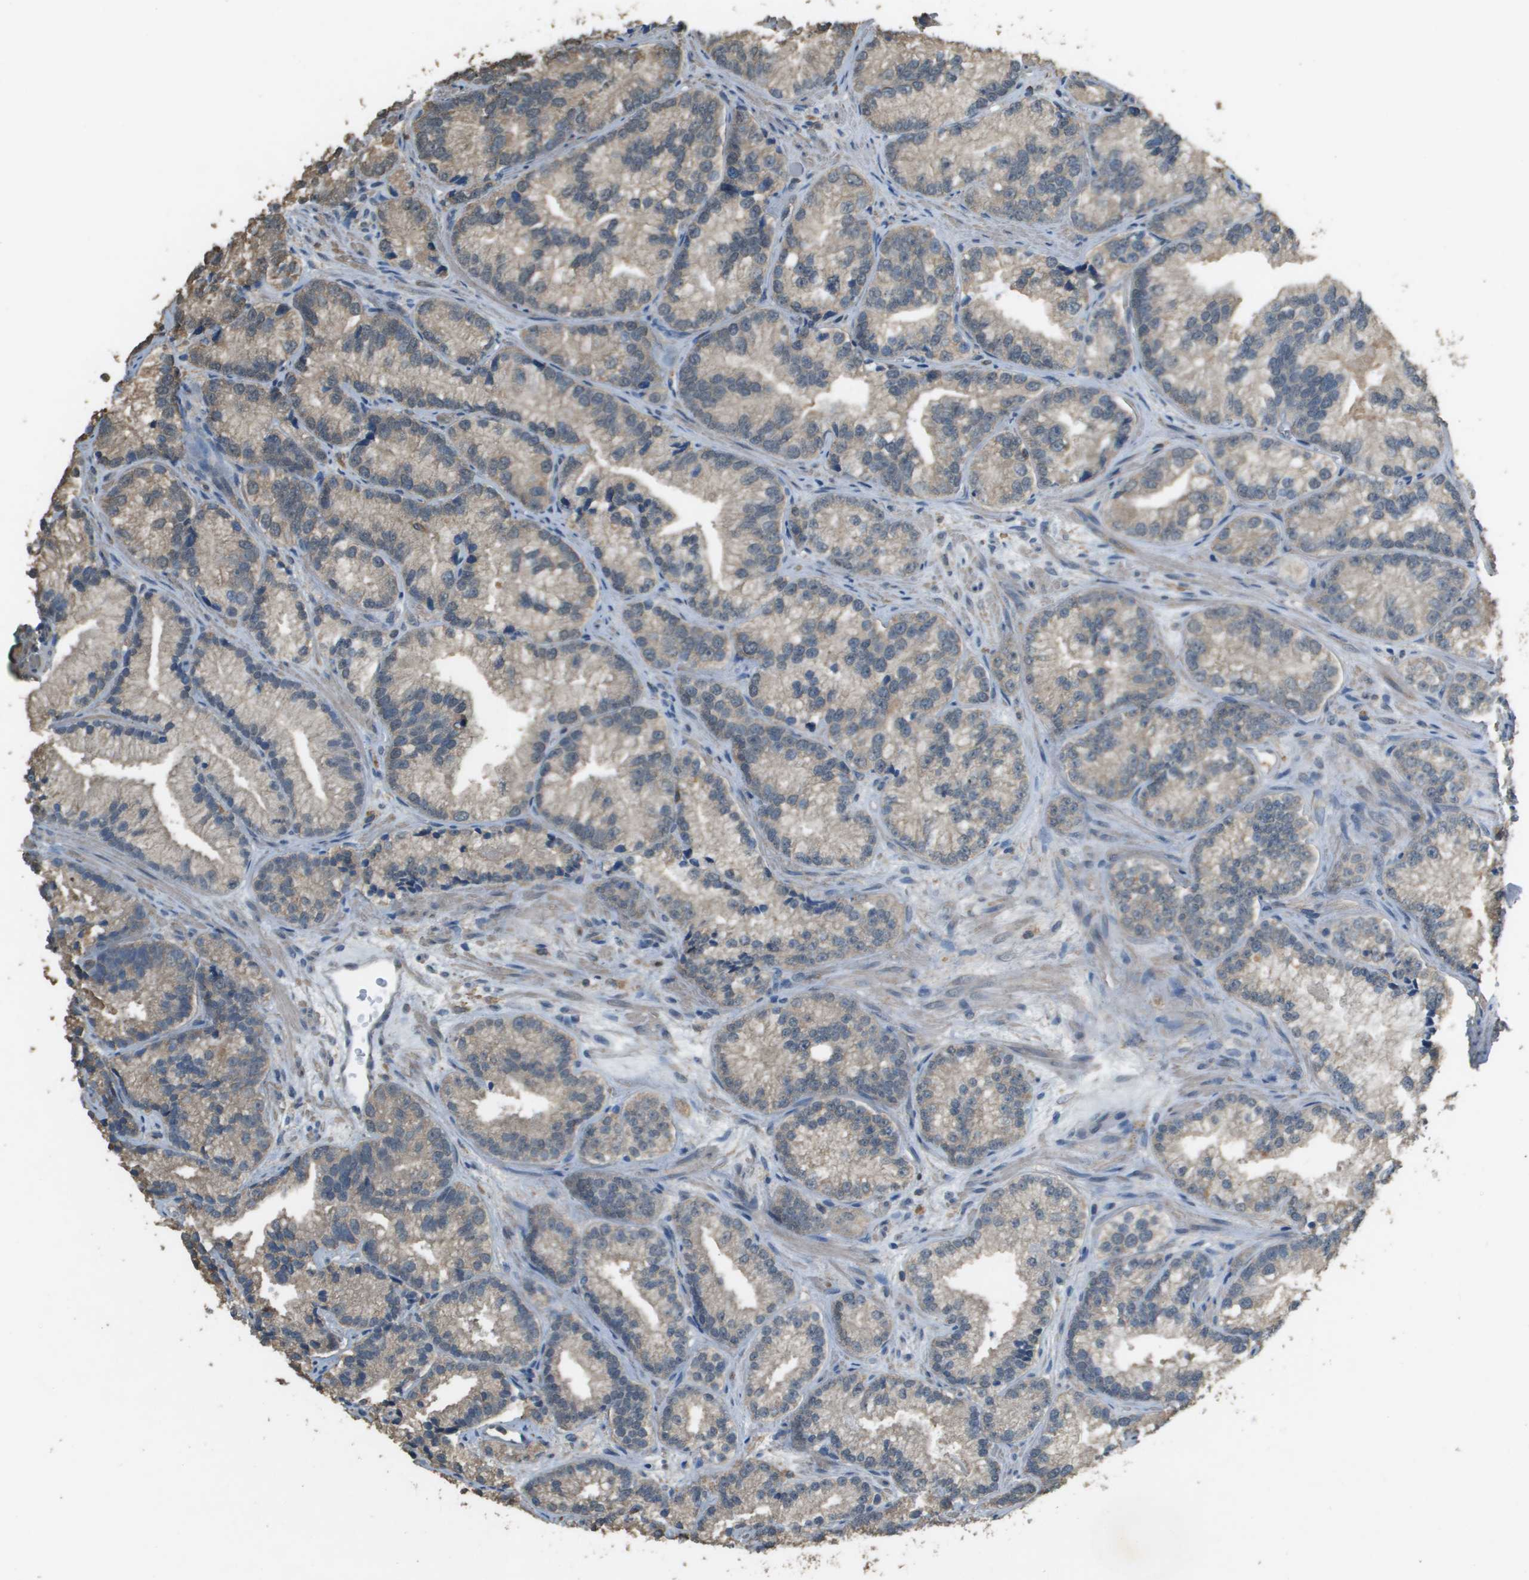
{"staining": {"intensity": "weak", "quantity": ">75%", "location": "cytoplasmic/membranous"}, "tissue": "prostate cancer", "cell_type": "Tumor cells", "image_type": "cancer", "snomed": [{"axis": "morphology", "description": "Adenocarcinoma, Low grade"}, {"axis": "topography", "description": "Prostate"}], "caption": "There is low levels of weak cytoplasmic/membranous positivity in tumor cells of adenocarcinoma (low-grade) (prostate), as demonstrated by immunohistochemical staining (brown color).", "gene": "MS4A7", "patient": {"sex": "male", "age": 89}}